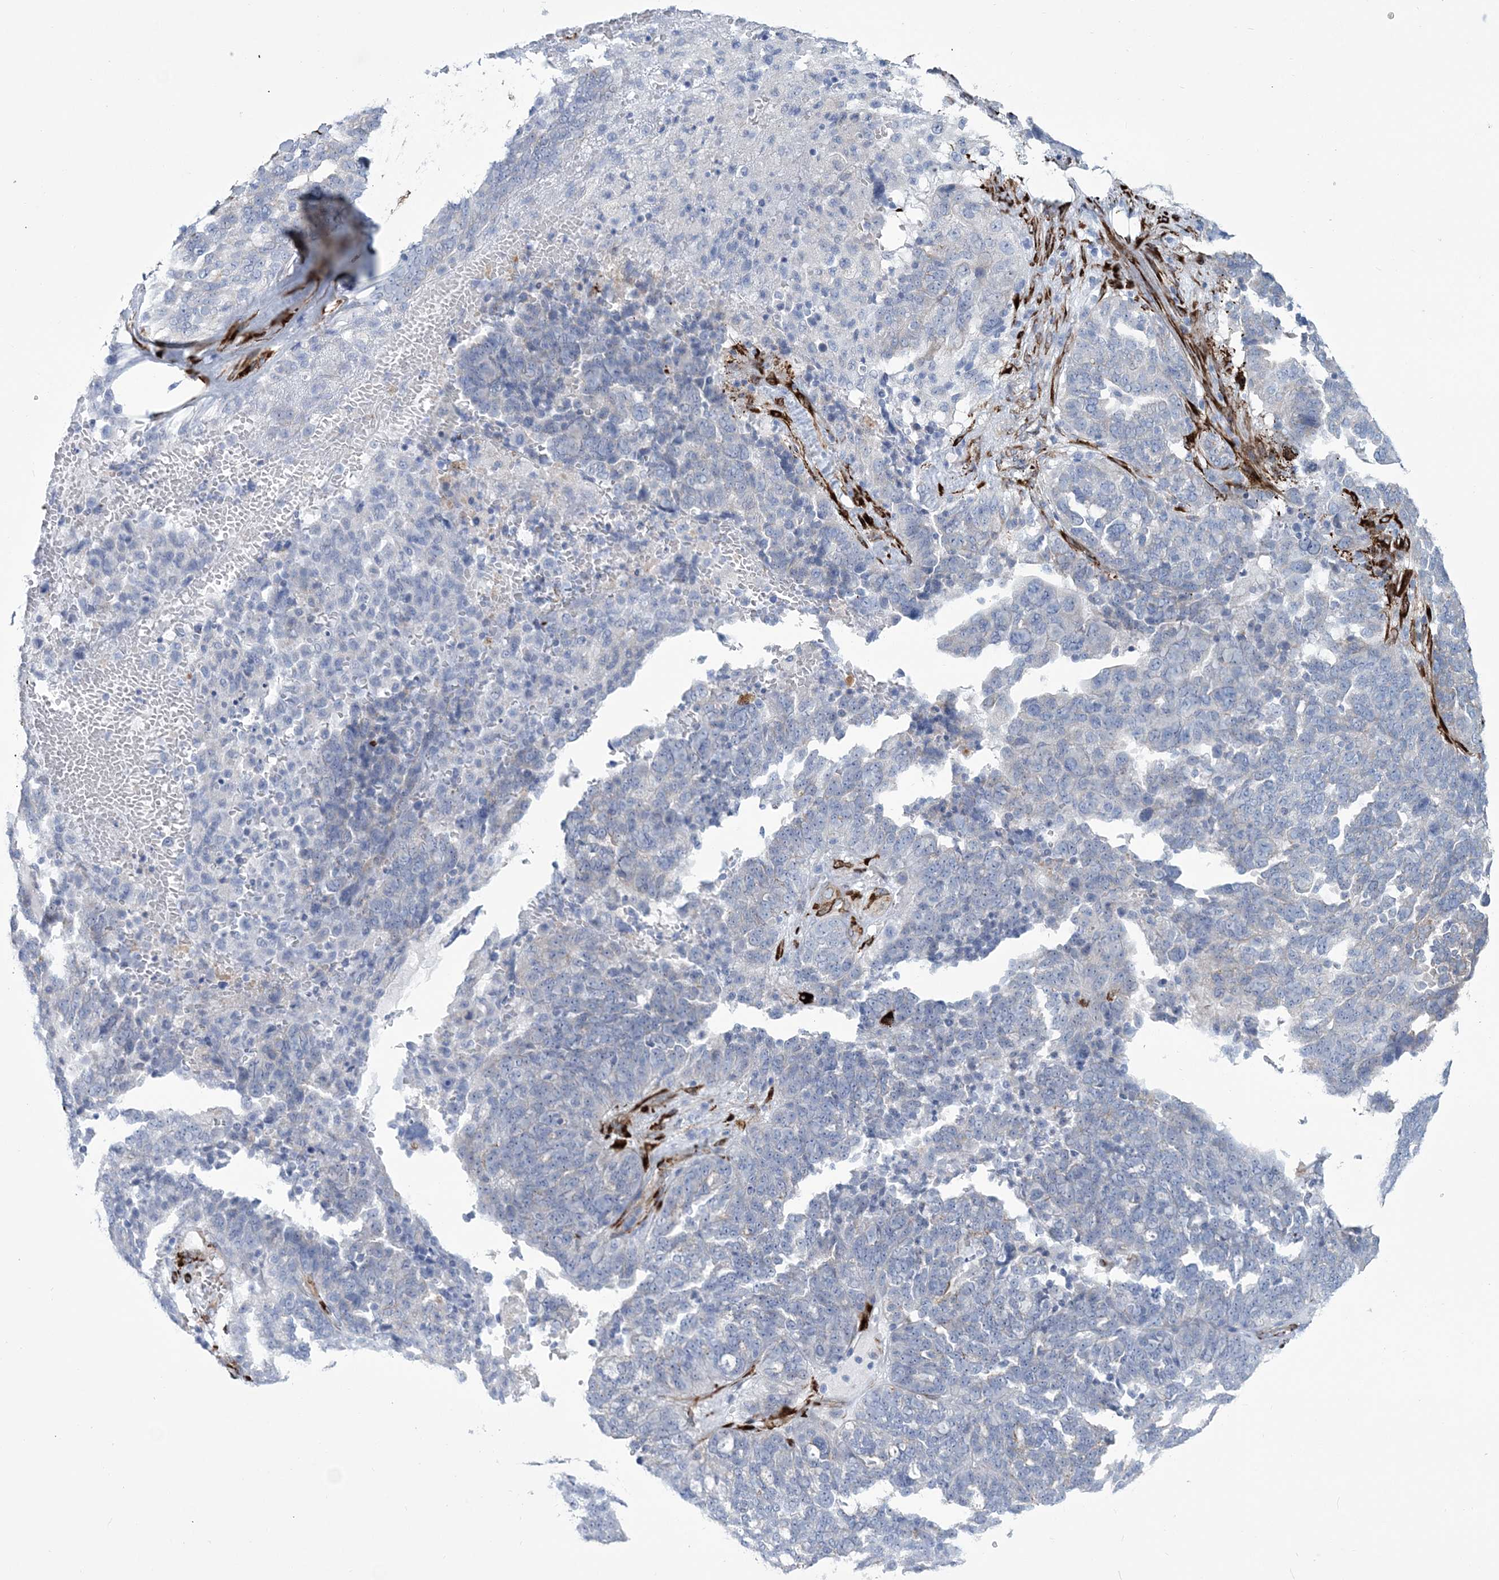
{"staining": {"intensity": "negative", "quantity": "none", "location": "none"}, "tissue": "ovarian cancer", "cell_type": "Tumor cells", "image_type": "cancer", "snomed": [{"axis": "morphology", "description": "Cystadenocarcinoma, serous, NOS"}, {"axis": "topography", "description": "Ovary"}], "caption": "Histopathology image shows no protein positivity in tumor cells of serous cystadenocarcinoma (ovarian) tissue. (DAB immunohistochemistry visualized using brightfield microscopy, high magnification).", "gene": "RAB11FIP5", "patient": {"sex": "female", "age": 59}}